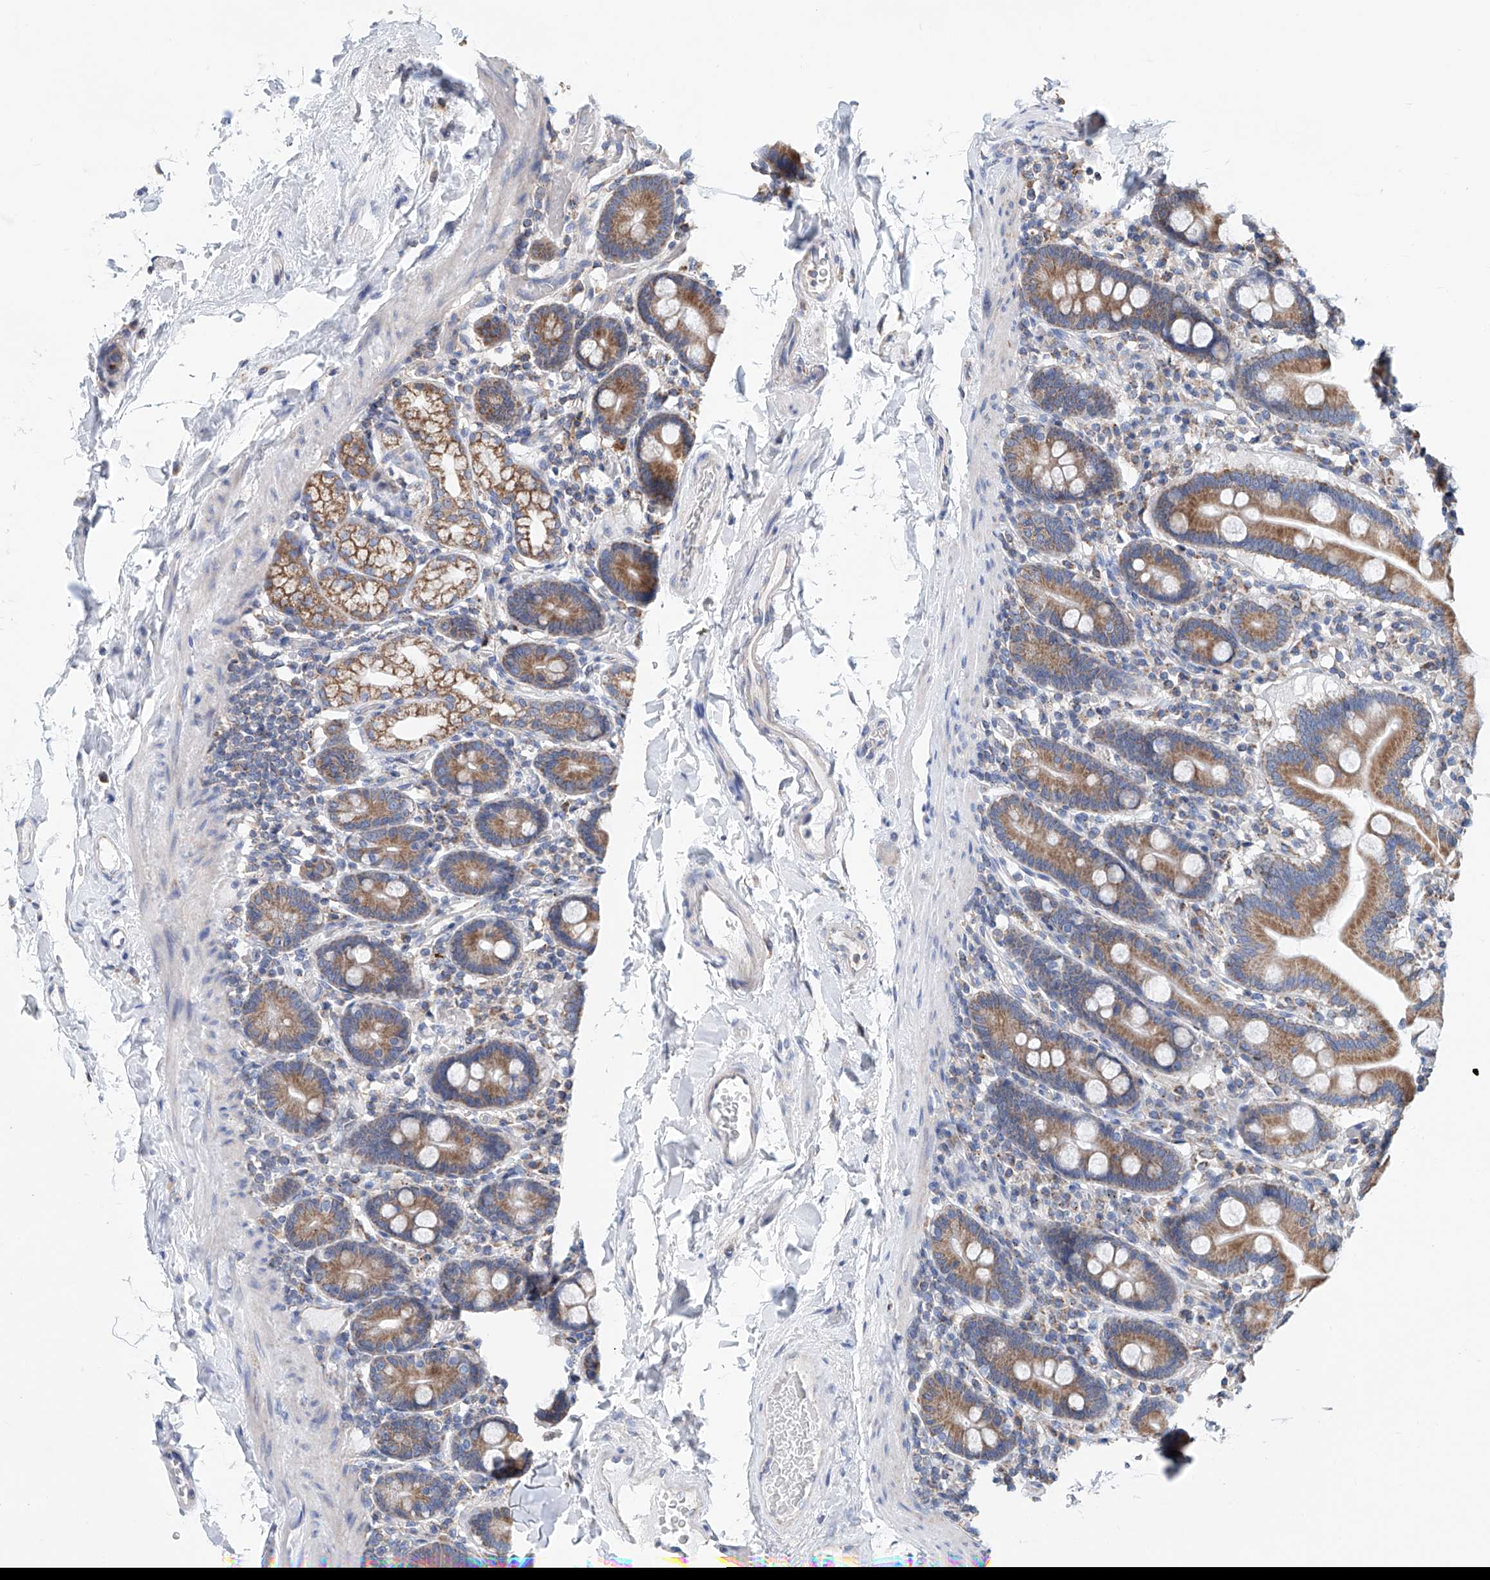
{"staining": {"intensity": "moderate", "quantity": ">75%", "location": "cytoplasmic/membranous"}, "tissue": "duodenum", "cell_type": "Glandular cells", "image_type": "normal", "snomed": [{"axis": "morphology", "description": "Normal tissue, NOS"}, {"axis": "topography", "description": "Duodenum"}], "caption": "This image demonstrates IHC staining of benign duodenum, with medium moderate cytoplasmic/membranous expression in about >75% of glandular cells.", "gene": "MAD2L1", "patient": {"sex": "male", "age": 55}}